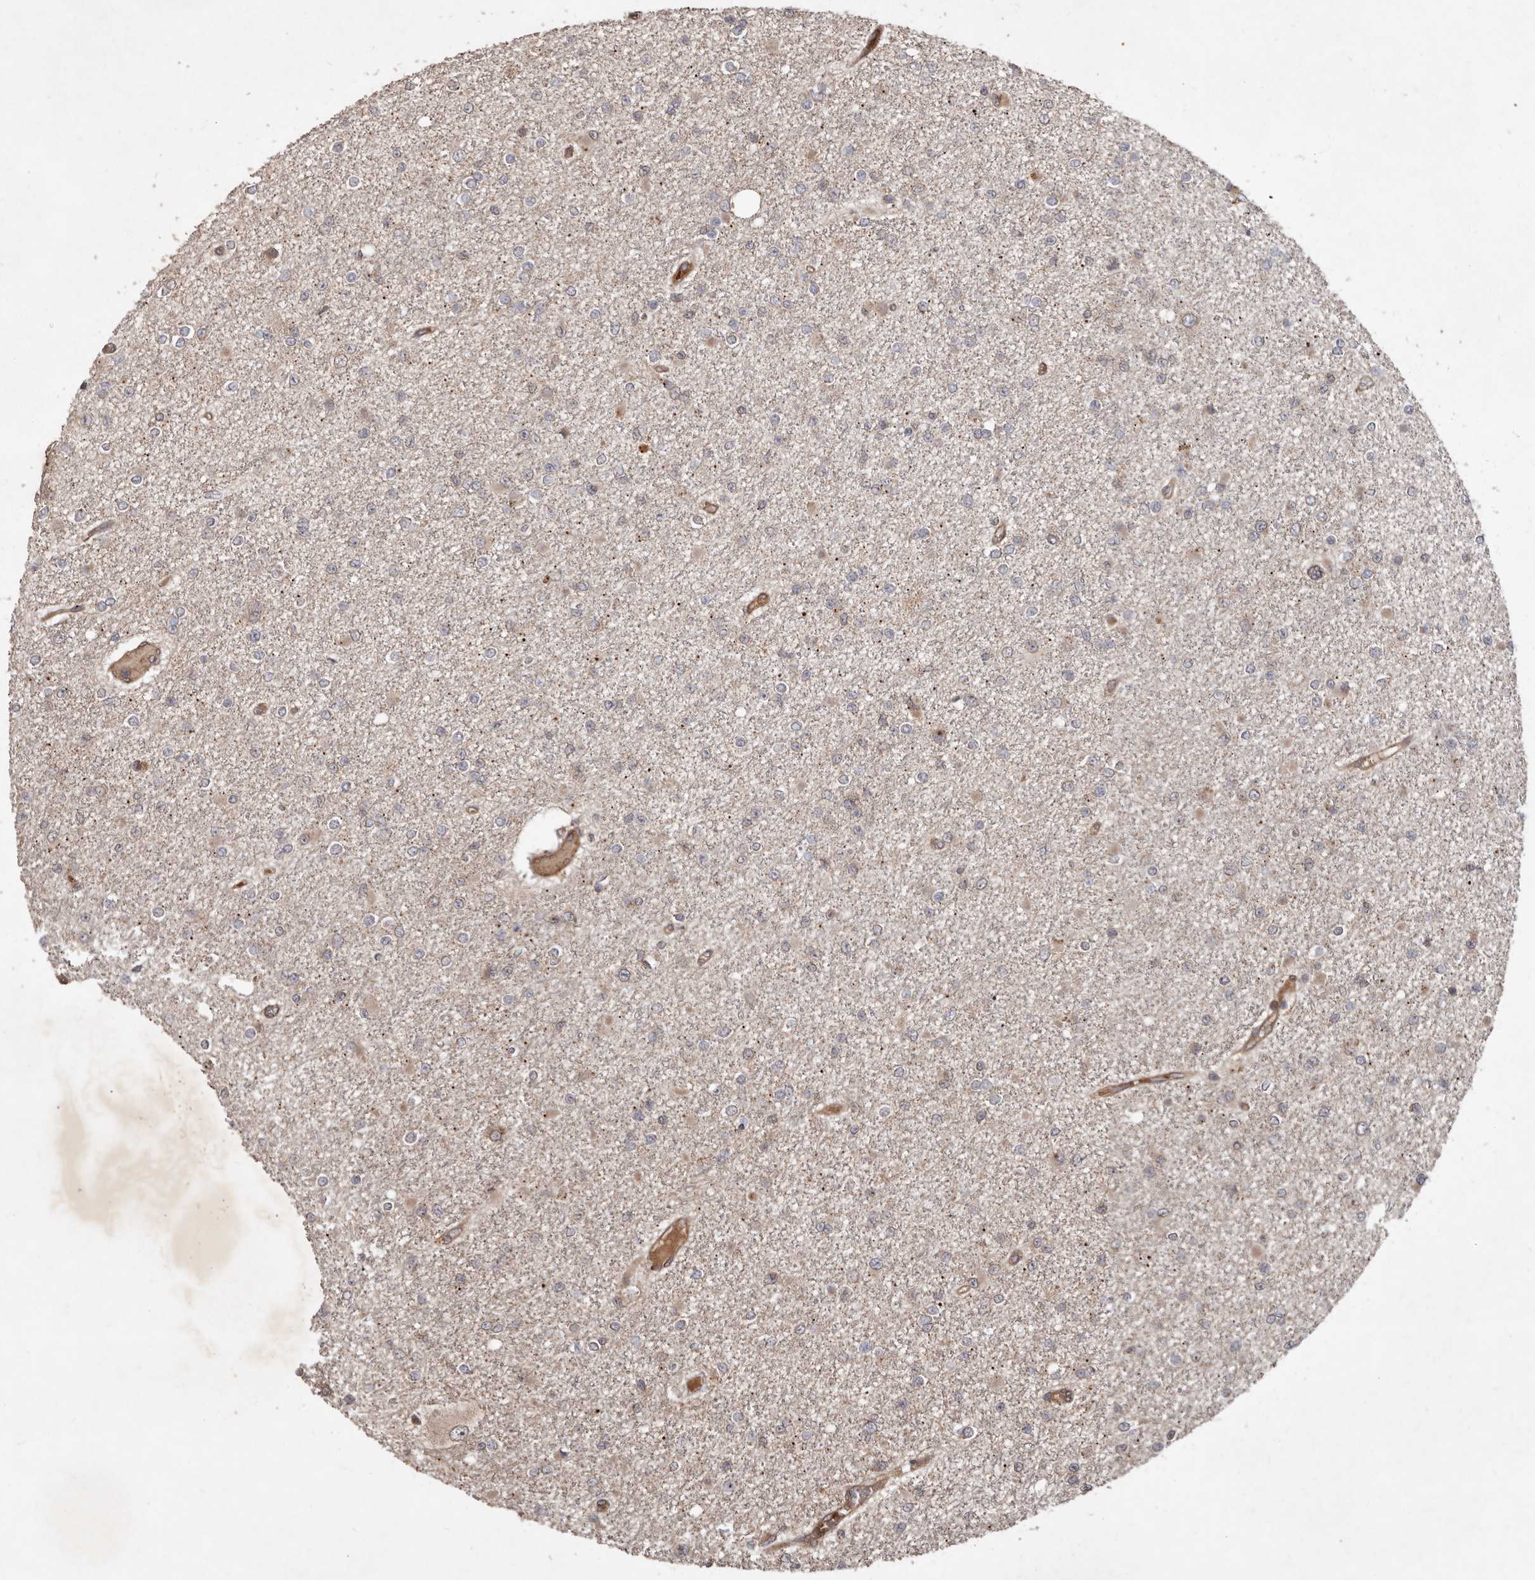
{"staining": {"intensity": "weak", "quantity": "<25%", "location": "cytoplasmic/membranous"}, "tissue": "glioma", "cell_type": "Tumor cells", "image_type": "cancer", "snomed": [{"axis": "morphology", "description": "Glioma, malignant, Low grade"}, {"axis": "topography", "description": "Brain"}], "caption": "The micrograph displays no staining of tumor cells in glioma.", "gene": "STK36", "patient": {"sex": "female", "age": 22}}